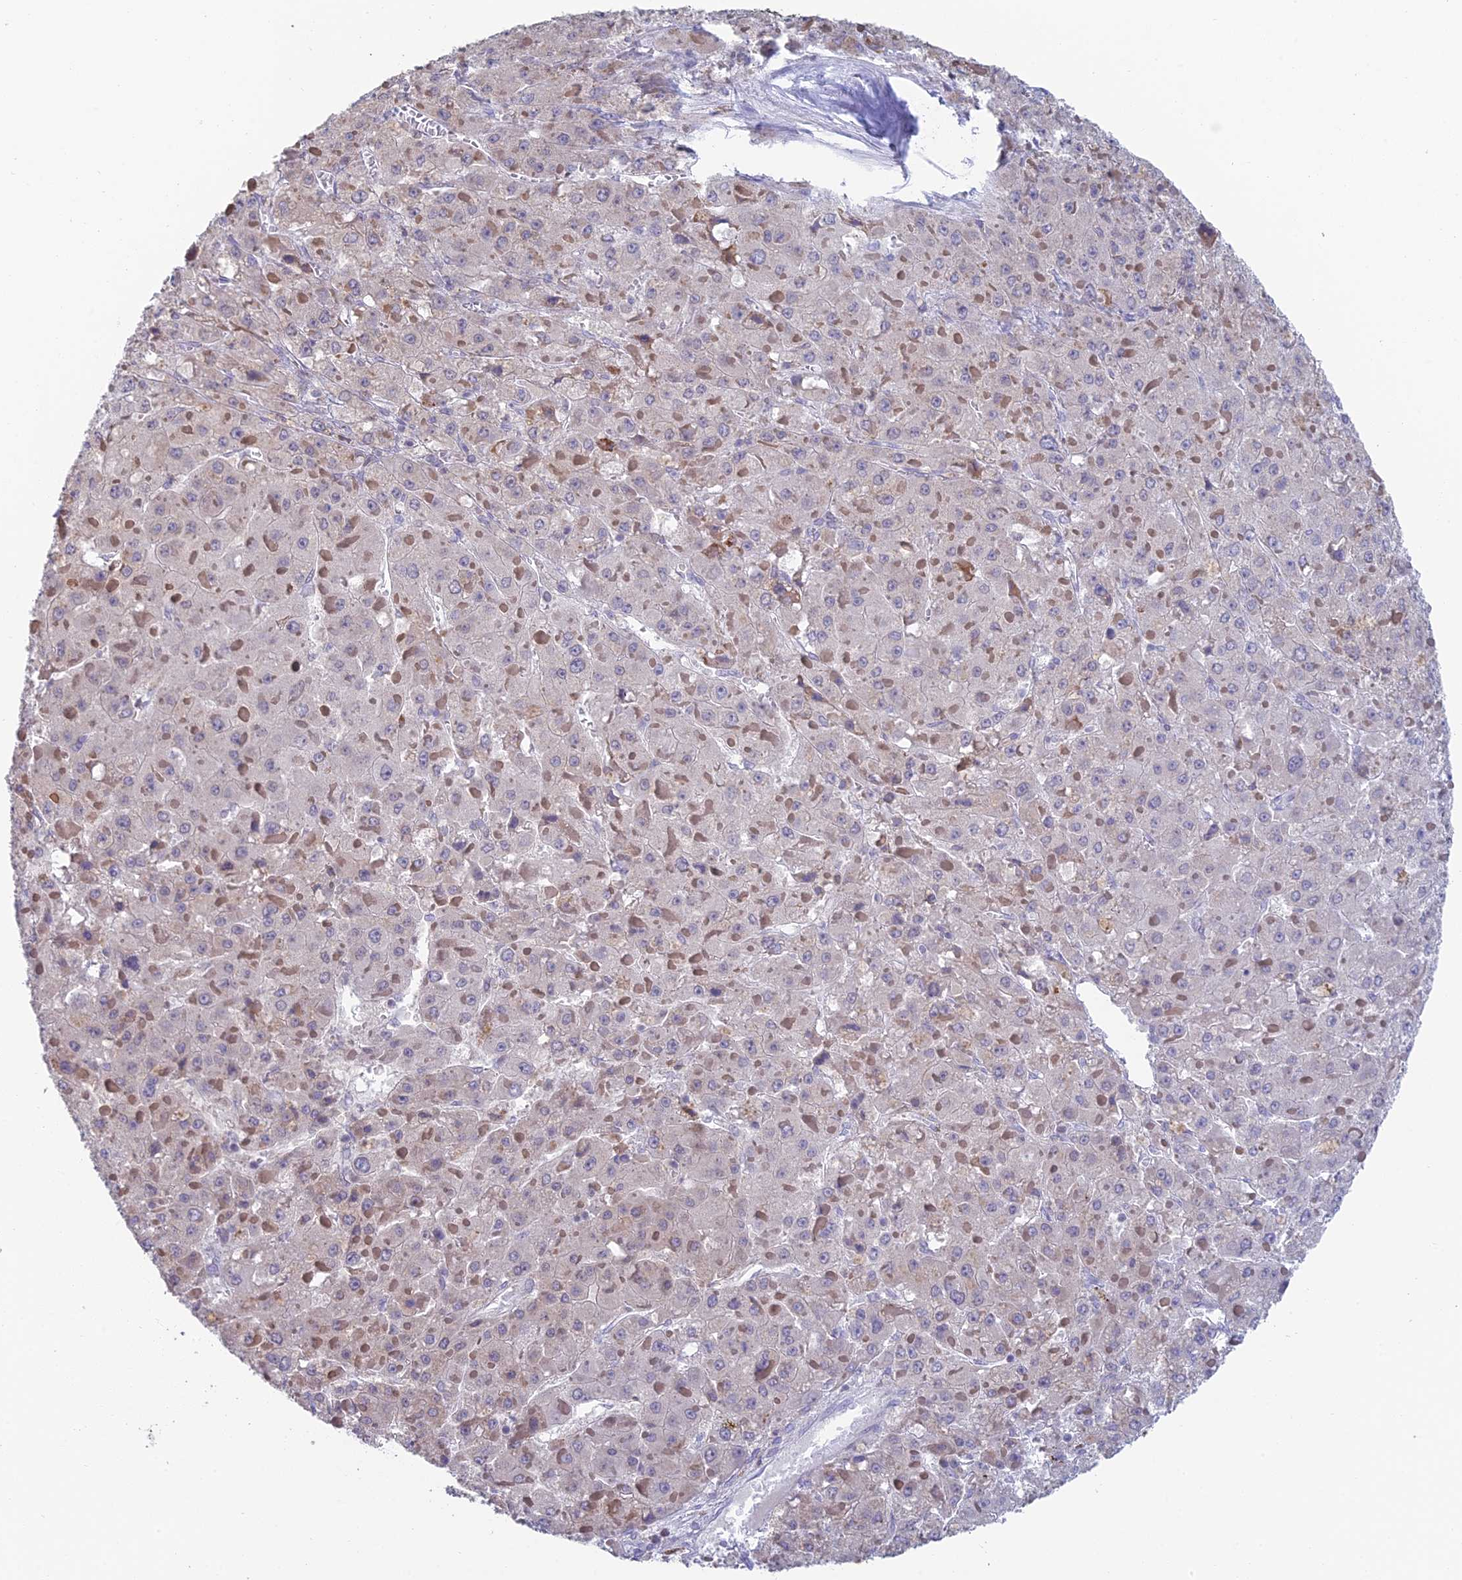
{"staining": {"intensity": "negative", "quantity": "none", "location": "none"}, "tissue": "liver cancer", "cell_type": "Tumor cells", "image_type": "cancer", "snomed": [{"axis": "morphology", "description": "Carcinoma, Hepatocellular, NOS"}, {"axis": "topography", "description": "Liver"}], "caption": "The micrograph demonstrates no significant positivity in tumor cells of liver cancer (hepatocellular carcinoma). (DAB (3,3'-diaminobenzidine) IHC, high magnification).", "gene": "REXO5", "patient": {"sex": "female", "age": 73}}